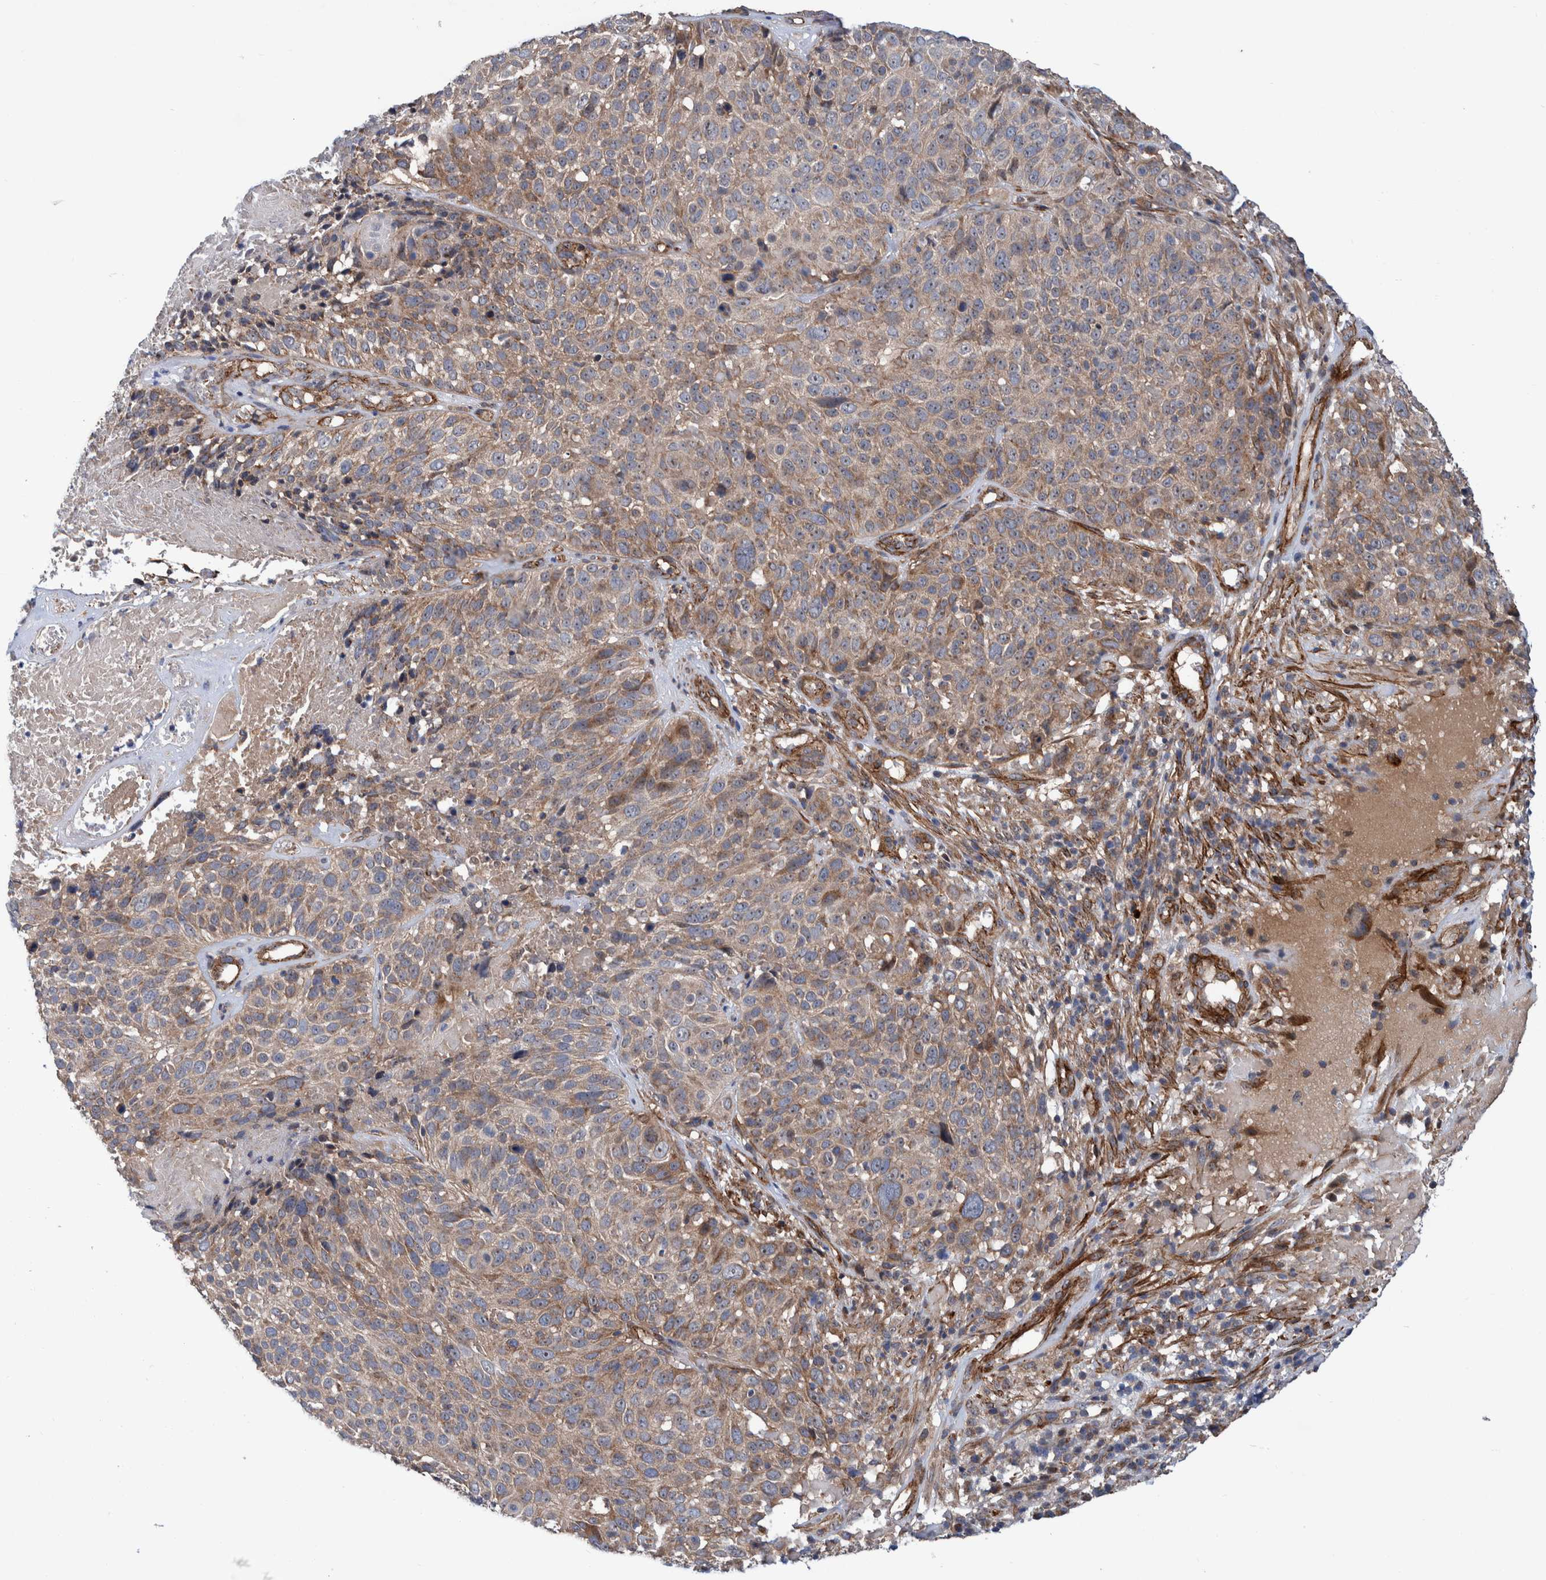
{"staining": {"intensity": "moderate", "quantity": "25%-75%", "location": "cytoplasmic/membranous"}, "tissue": "cervical cancer", "cell_type": "Tumor cells", "image_type": "cancer", "snomed": [{"axis": "morphology", "description": "Squamous cell carcinoma, NOS"}, {"axis": "topography", "description": "Cervix"}], "caption": "A high-resolution micrograph shows immunohistochemistry (IHC) staining of cervical cancer (squamous cell carcinoma), which shows moderate cytoplasmic/membranous staining in approximately 25%-75% of tumor cells.", "gene": "SLC25A10", "patient": {"sex": "female", "age": 74}}